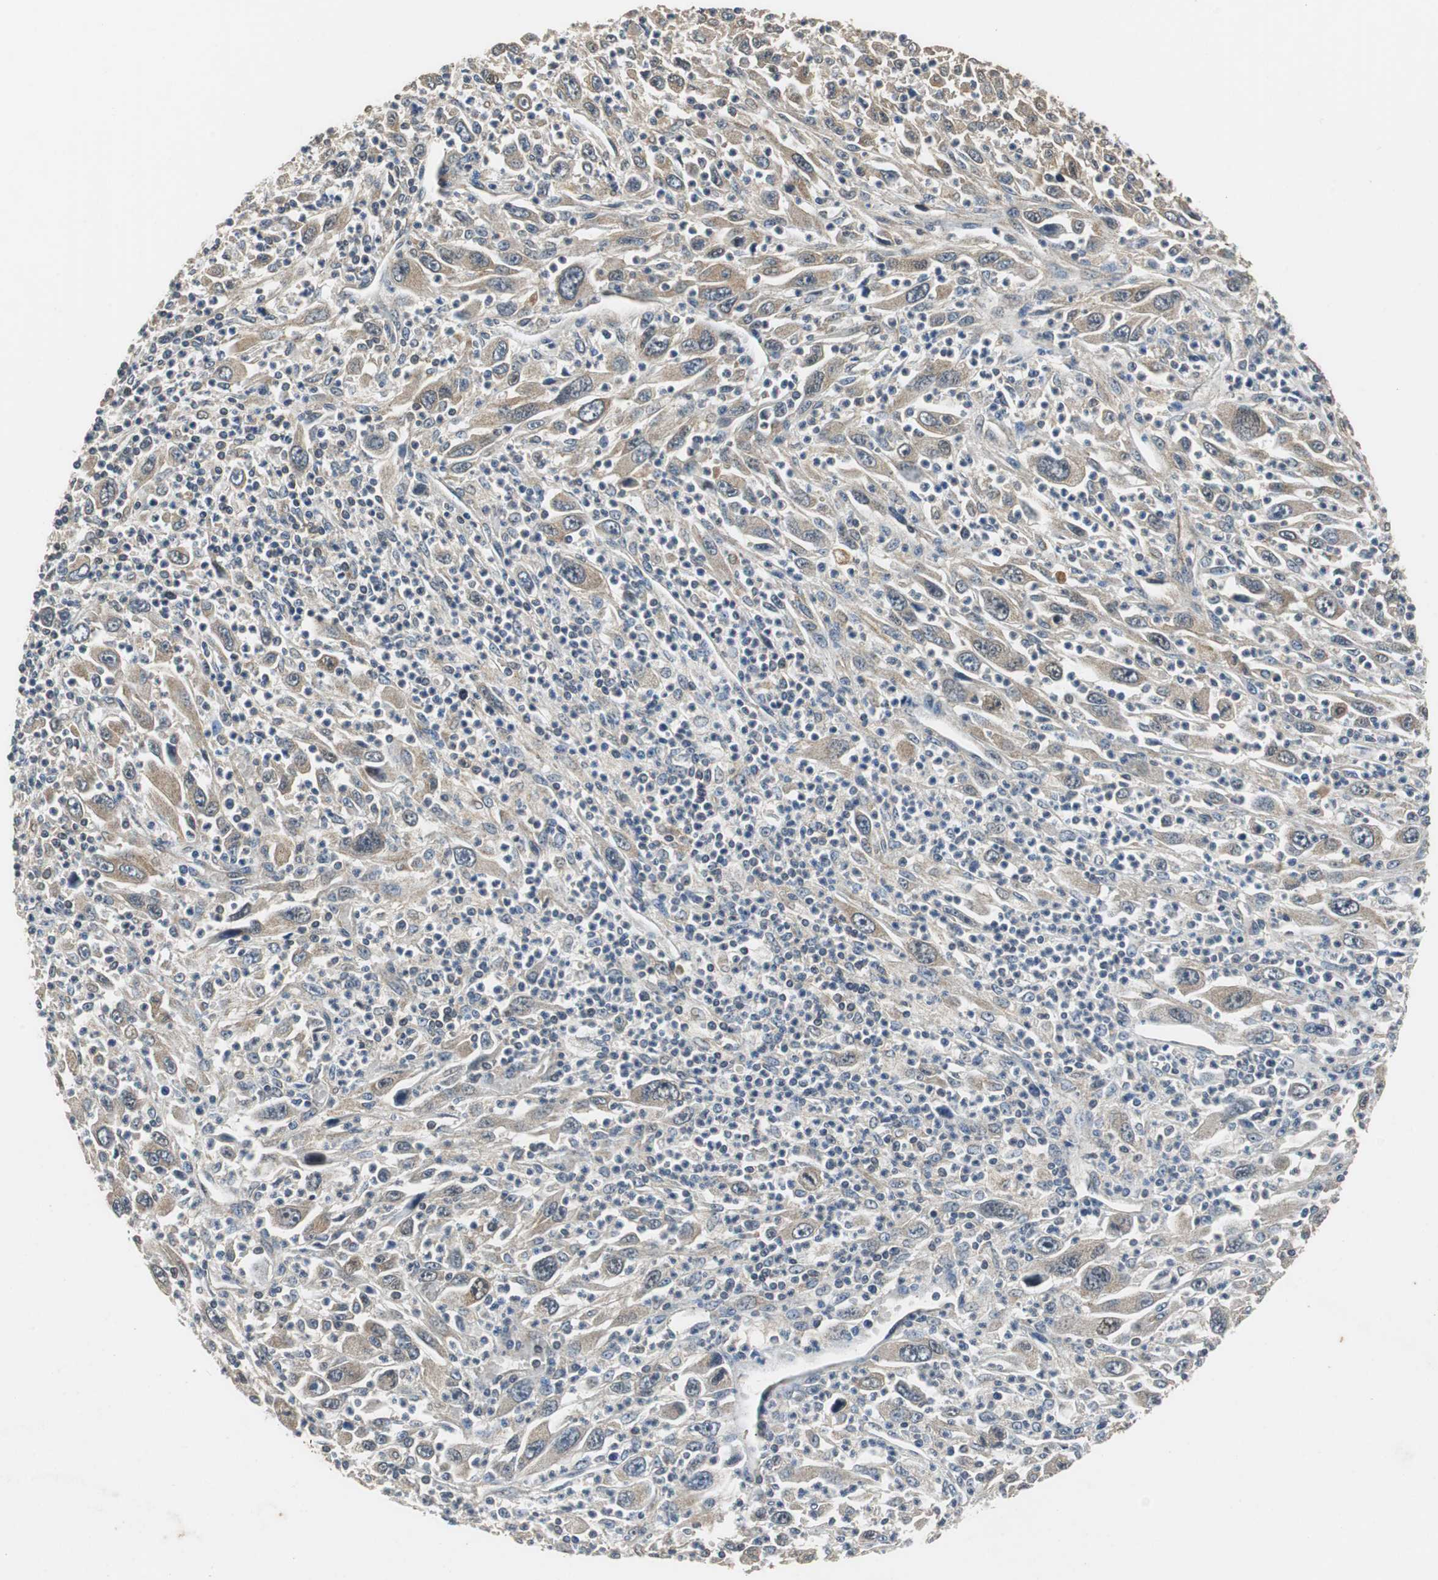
{"staining": {"intensity": "weak", "quantity": "25%-75%", "location": "cytoplasmic/membranous"}, "tissue": "melanoma", "cell_type": "Tumor cells", "image_type": "cancer", "snomed": [{"axis": "morphology", "description": "Malignant melanoma, Metastatic site"}, {"axis": "topography", "description": "Skin"}], "caption": "Protein staining of melanoma tissue demonstrates weak cytoplasmic/membranous positivity in approximately 25%-75% of tumor cells. Using DAB (brown) and hematoxylin (blue) stains, captured at high magnification using brightfield microscopy.", "gene": "VBP1", "patient": {"sex": "female", "age": 56}}